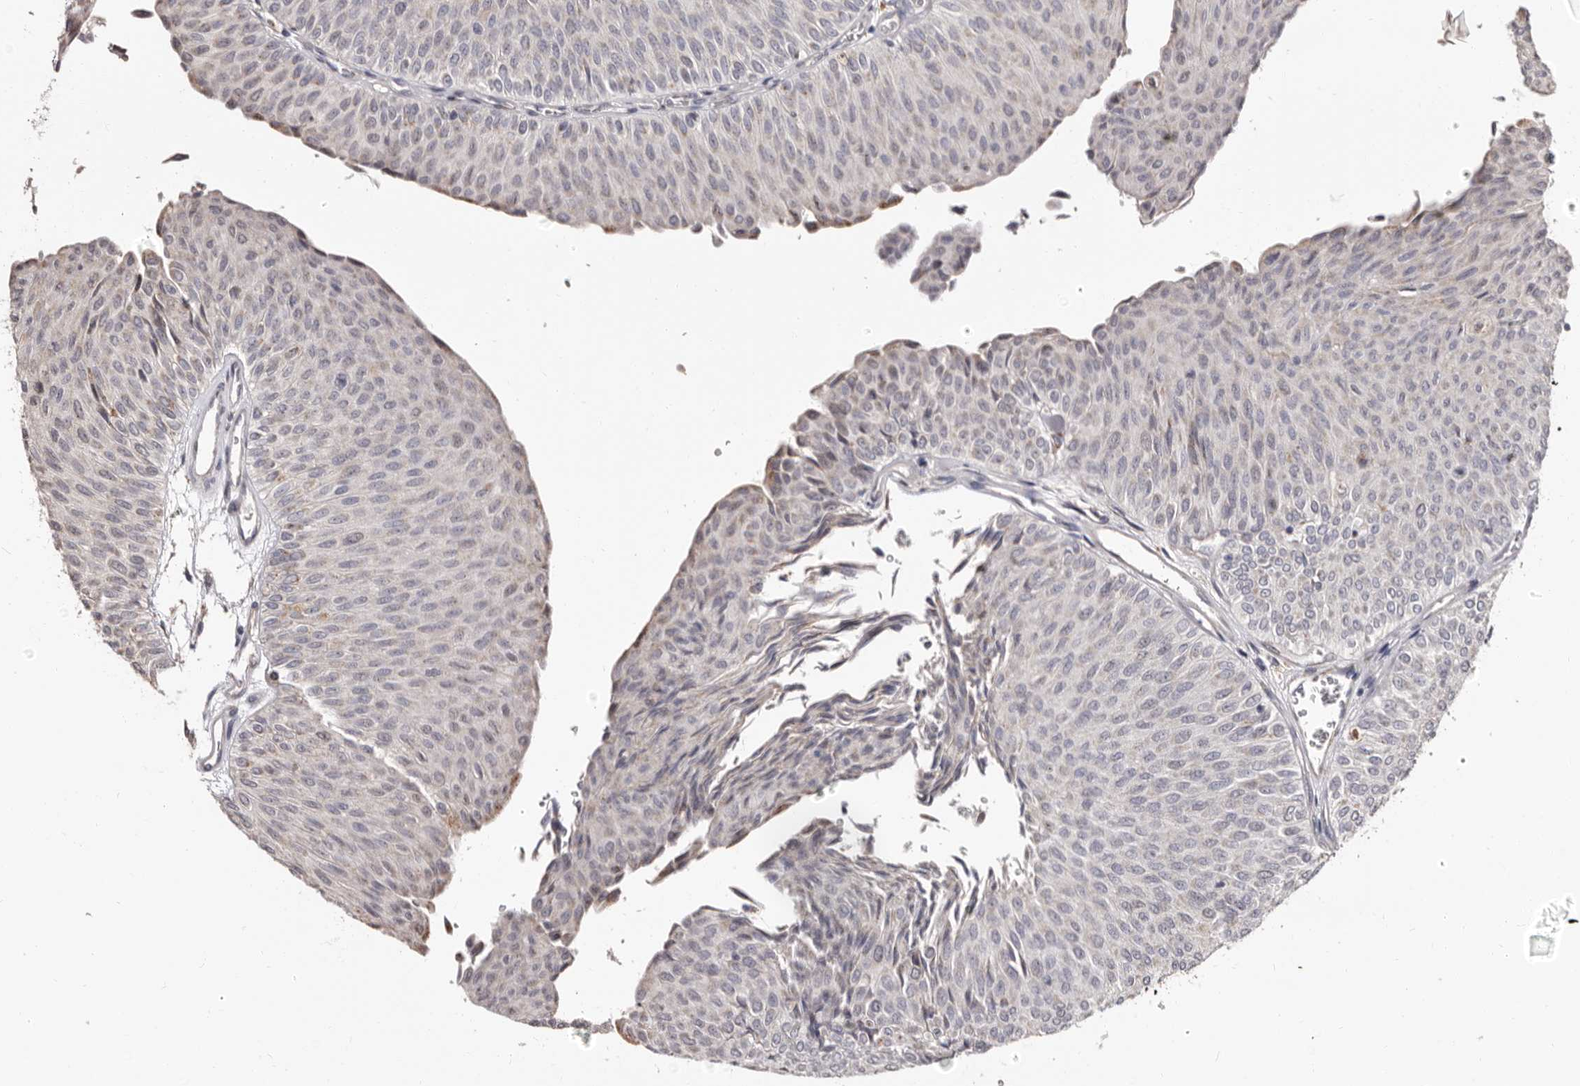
{"staining": {"intensity": "negative", "quantity": "none", "location": "none"}, "tissue": "urothelial cancer", "cell_type": "Tumor cells", "image_type": "cancer", "snomed": [{"axis": "morphology", "description": "Urothelial carcinoma, Low grade"}, {"axis": "topography", "description": "Urinary bladder"}], "caption": "Histopathology image shows no protein staining in tumor cells of urothelial cancer tissue.", "gene": "PTAFR", "patient": {"sex": "male", "age": 78}}